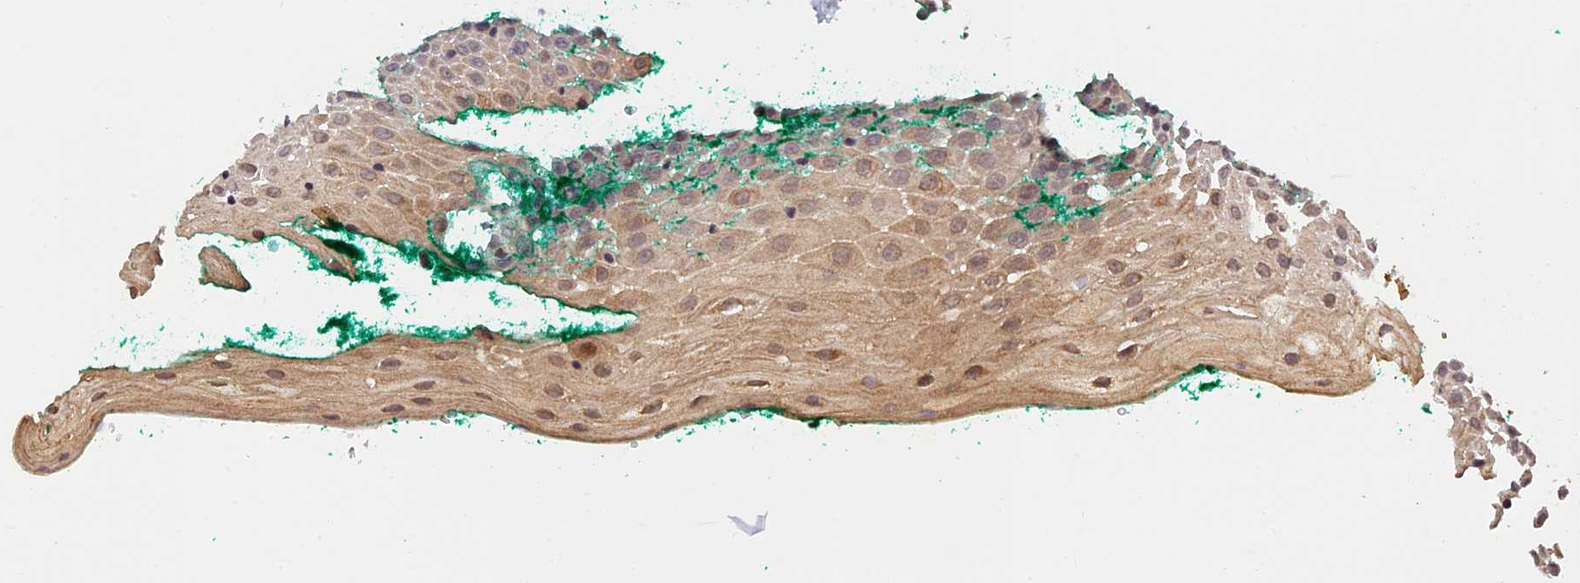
{"staining": {"intensity": "moderate", "quantity": ">75%", "location": "cytoplasmic/membranous,nuclear"}, "tissue": "oral mucosa", "cell_type": "Squamous epithelial cells", "image_type": "normal", "snomed": [{"axis": "morphology", "description": "Normal tissue, NOS"}, {"axis": "topography", "description": "Oral tissue"}], "caption": "Moderate cytoplasmic/membranous,nuclear positivity is present in approximately >75% of squamous epithelial cells in benign oral mucosa. (DAB IHC, brown staining for protein, blue staining for nuclei).", "gene": "CWH43", "patient": {"sex": "female", "age": 70}}